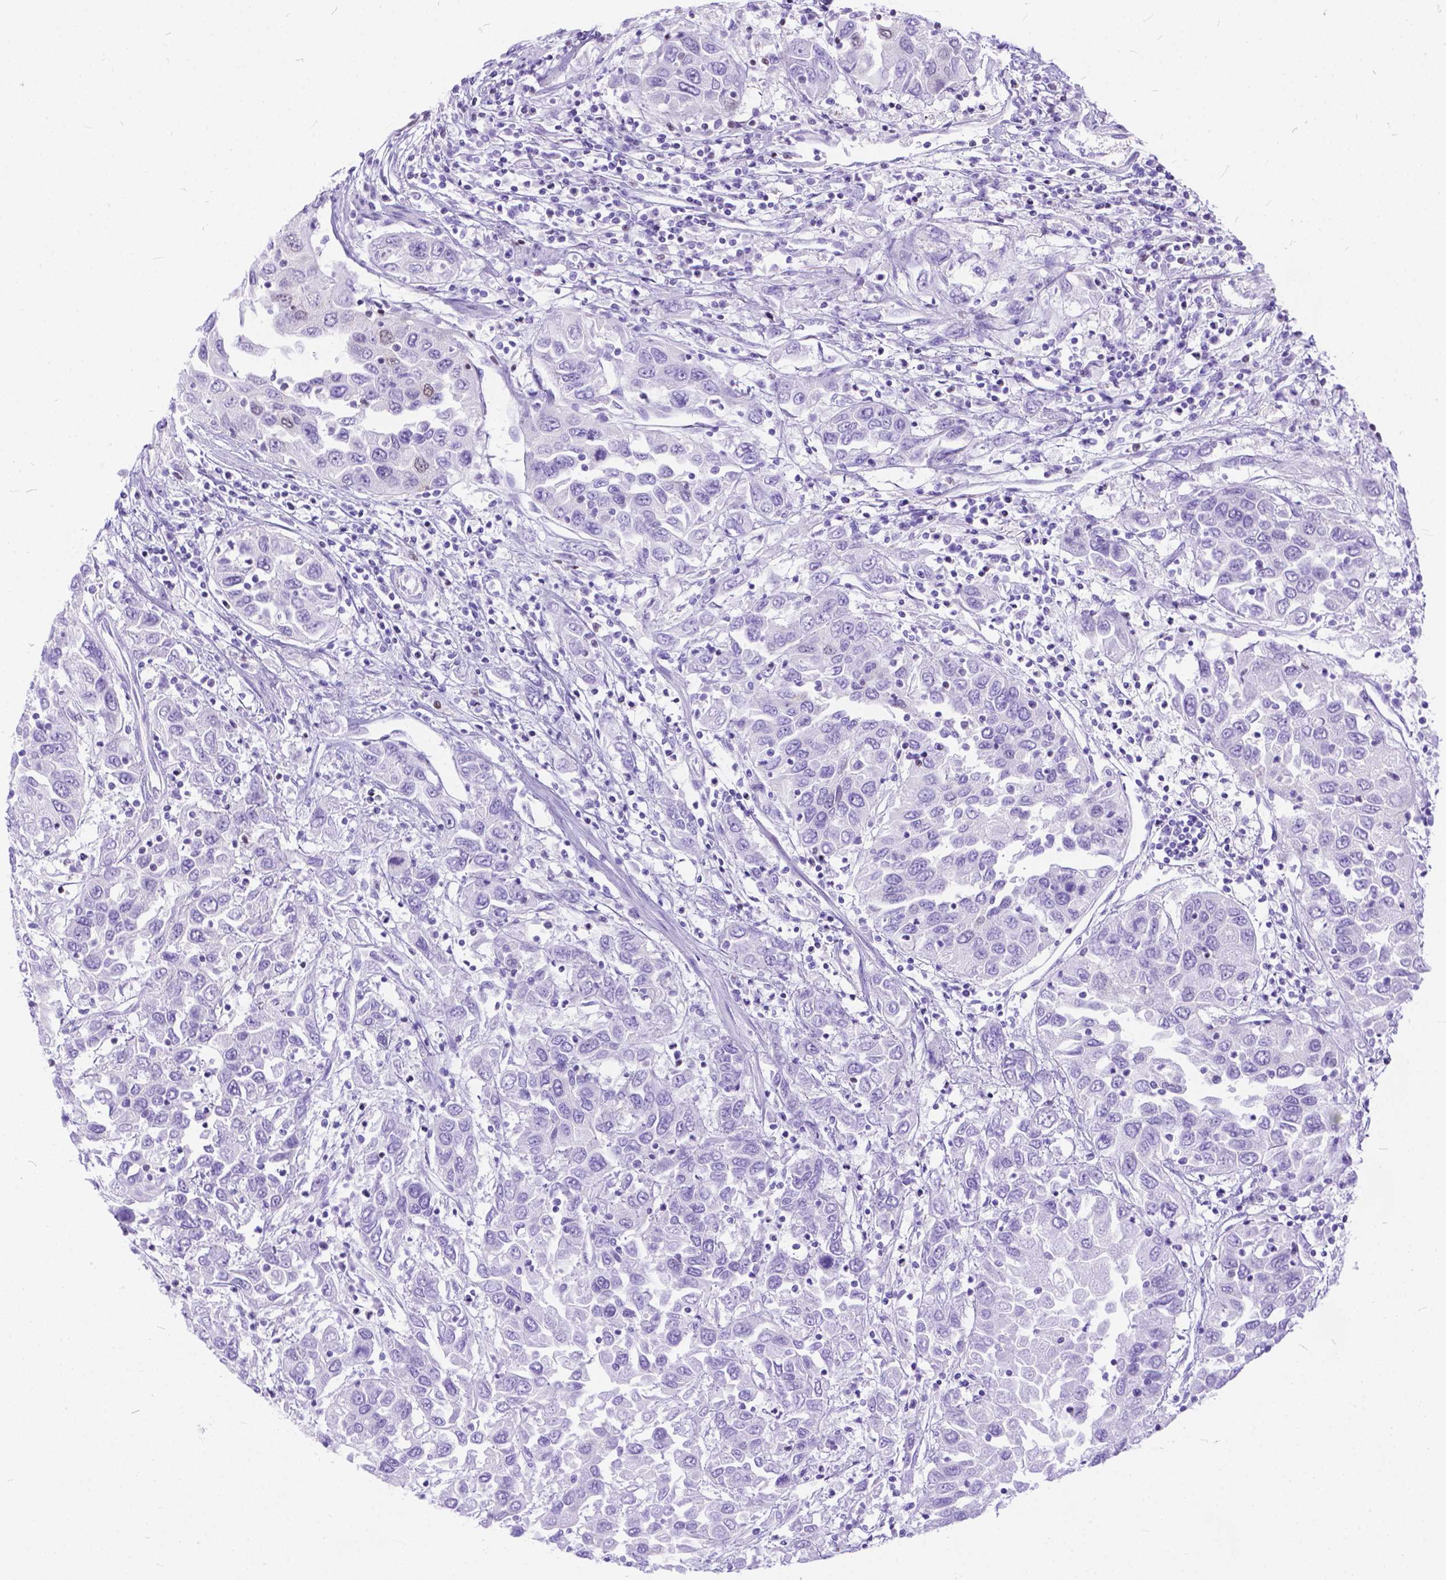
{"staining": {"intensity": "weak", "quantity": "<25%", "location": "nuclear"}, "tissue": "urothelial cancer", "cell_type": "Tumor cells", "image_type": "cancer", "snomed": [{"axis": "morphology", "description": "Urothelial carcinoma, High grade"}, {"axis": "topography", "description": "Urinary bladder"}], "caption": "The immunohistochemistry (IHC) micrograph has no significant staining in tumor cells of urothelial cancer tissue. (DAB immunohistochemistry (IHC) with hematoxylin counter stain).", "gene": "FAM124B", "patient": {"sex": "male", "age": 76}}